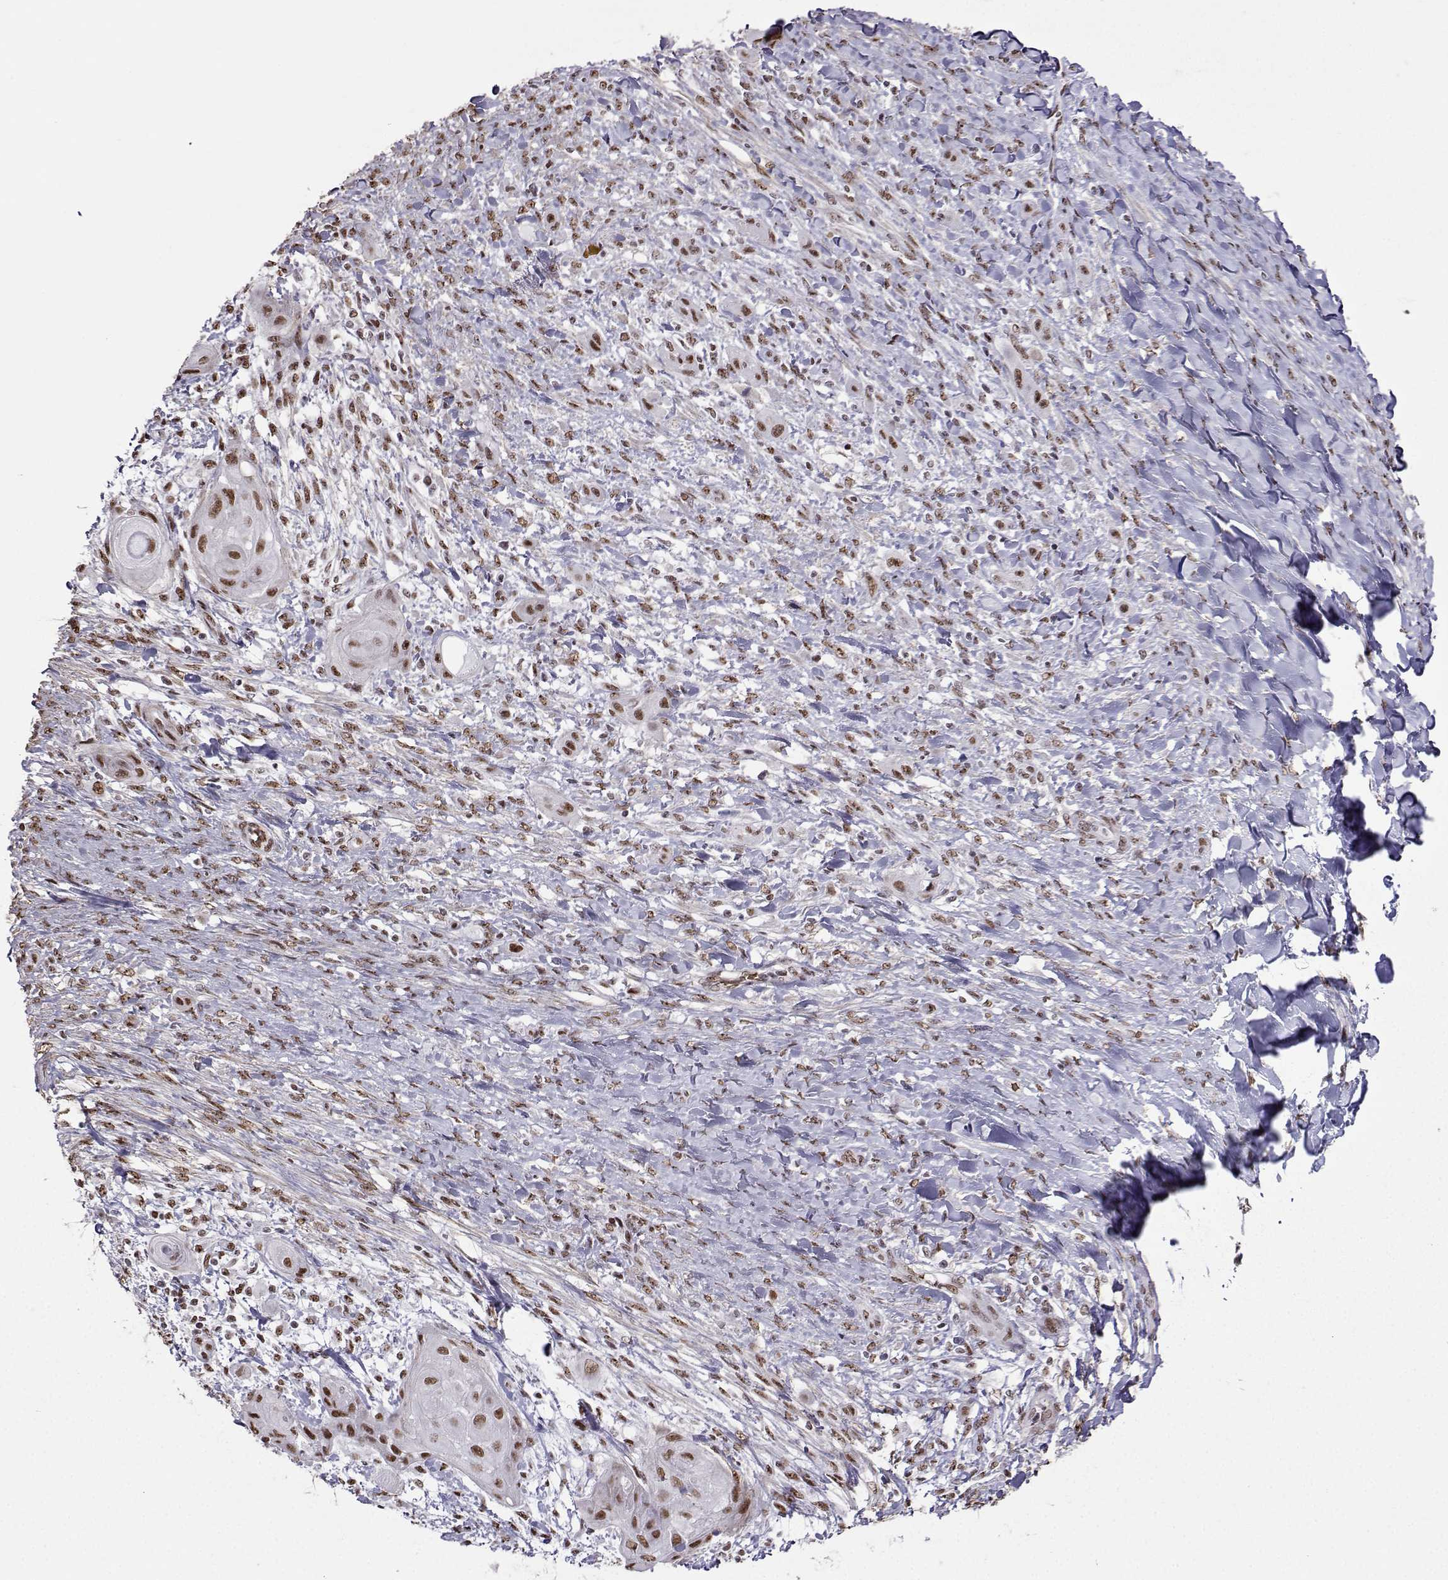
{"staining": {"intensity": "moderate", "quantity": ">75%", "location": "nuclear"}, "tissue": "skin cancer", "cell_type": "Tumor cells", "image_type": "cancer", "snomed": [{"axis": "morphology", "description": "Squamous cell carcinoma, NOS"}, {"axis": "topography", "description": "Skin"}], "caption": "Immunohistochemistry of skin squamous cell carcinoma reveals medium levels of moderate nuclear staining in approximately >75% of tumor cells.", "gene": "CCNK", "patient": {"sex": "male", "age": 62}}